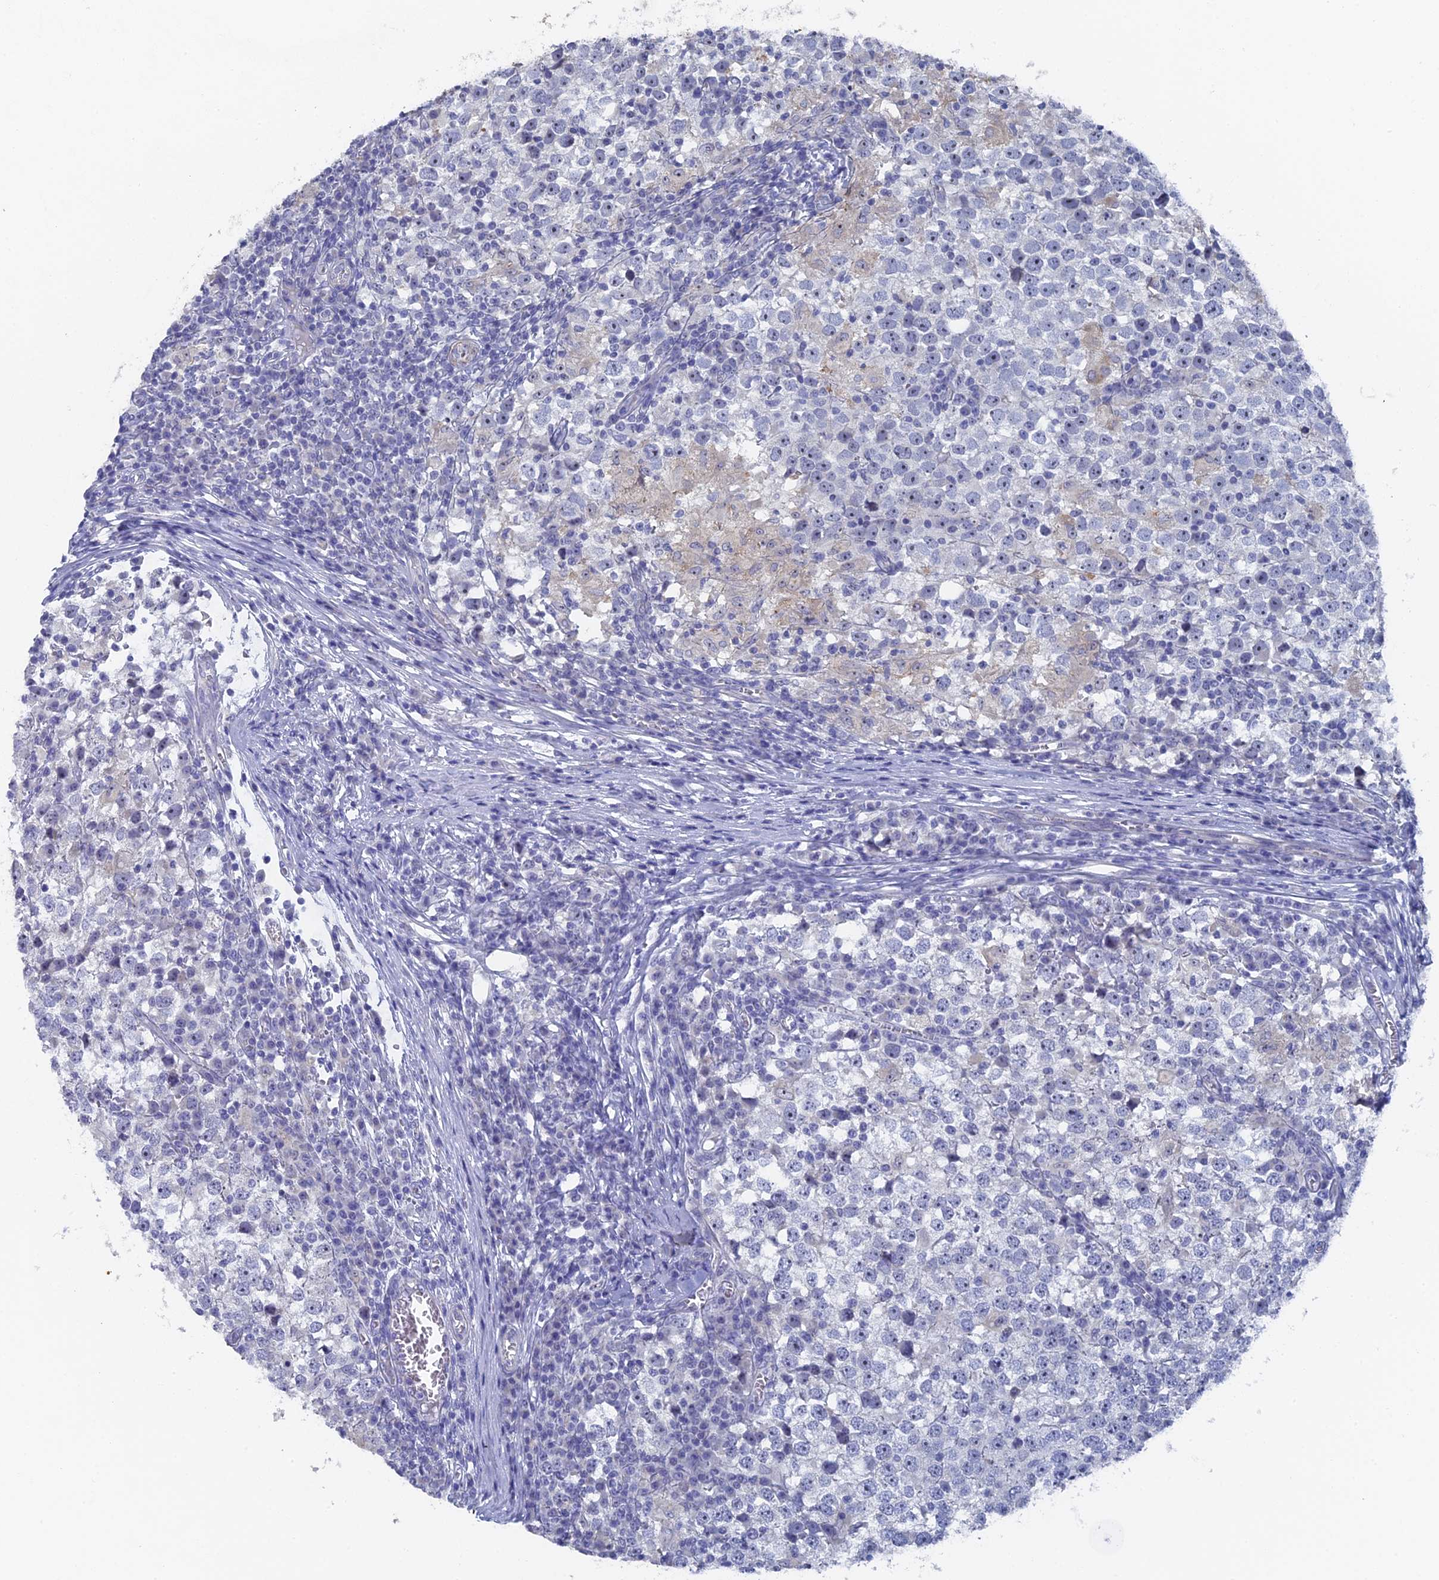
{"staining": {"intensity": "negative", "quantity": "none", "location": "none"}, "tissue": "testis cancer", "cell_type": "Tumor cells", "image_type": "cancer", "snomed": [{"axis": "morphology", "description": "Seminoma, NOS"}, {"axis": "topography", "description": "Testis"}], "caption": "Image shows no protein positivity in tumor cells of testis cancer (seminoma) tissue.", "gene": "SRFBP1", "patient": {"sex": "male", "age": 65}}